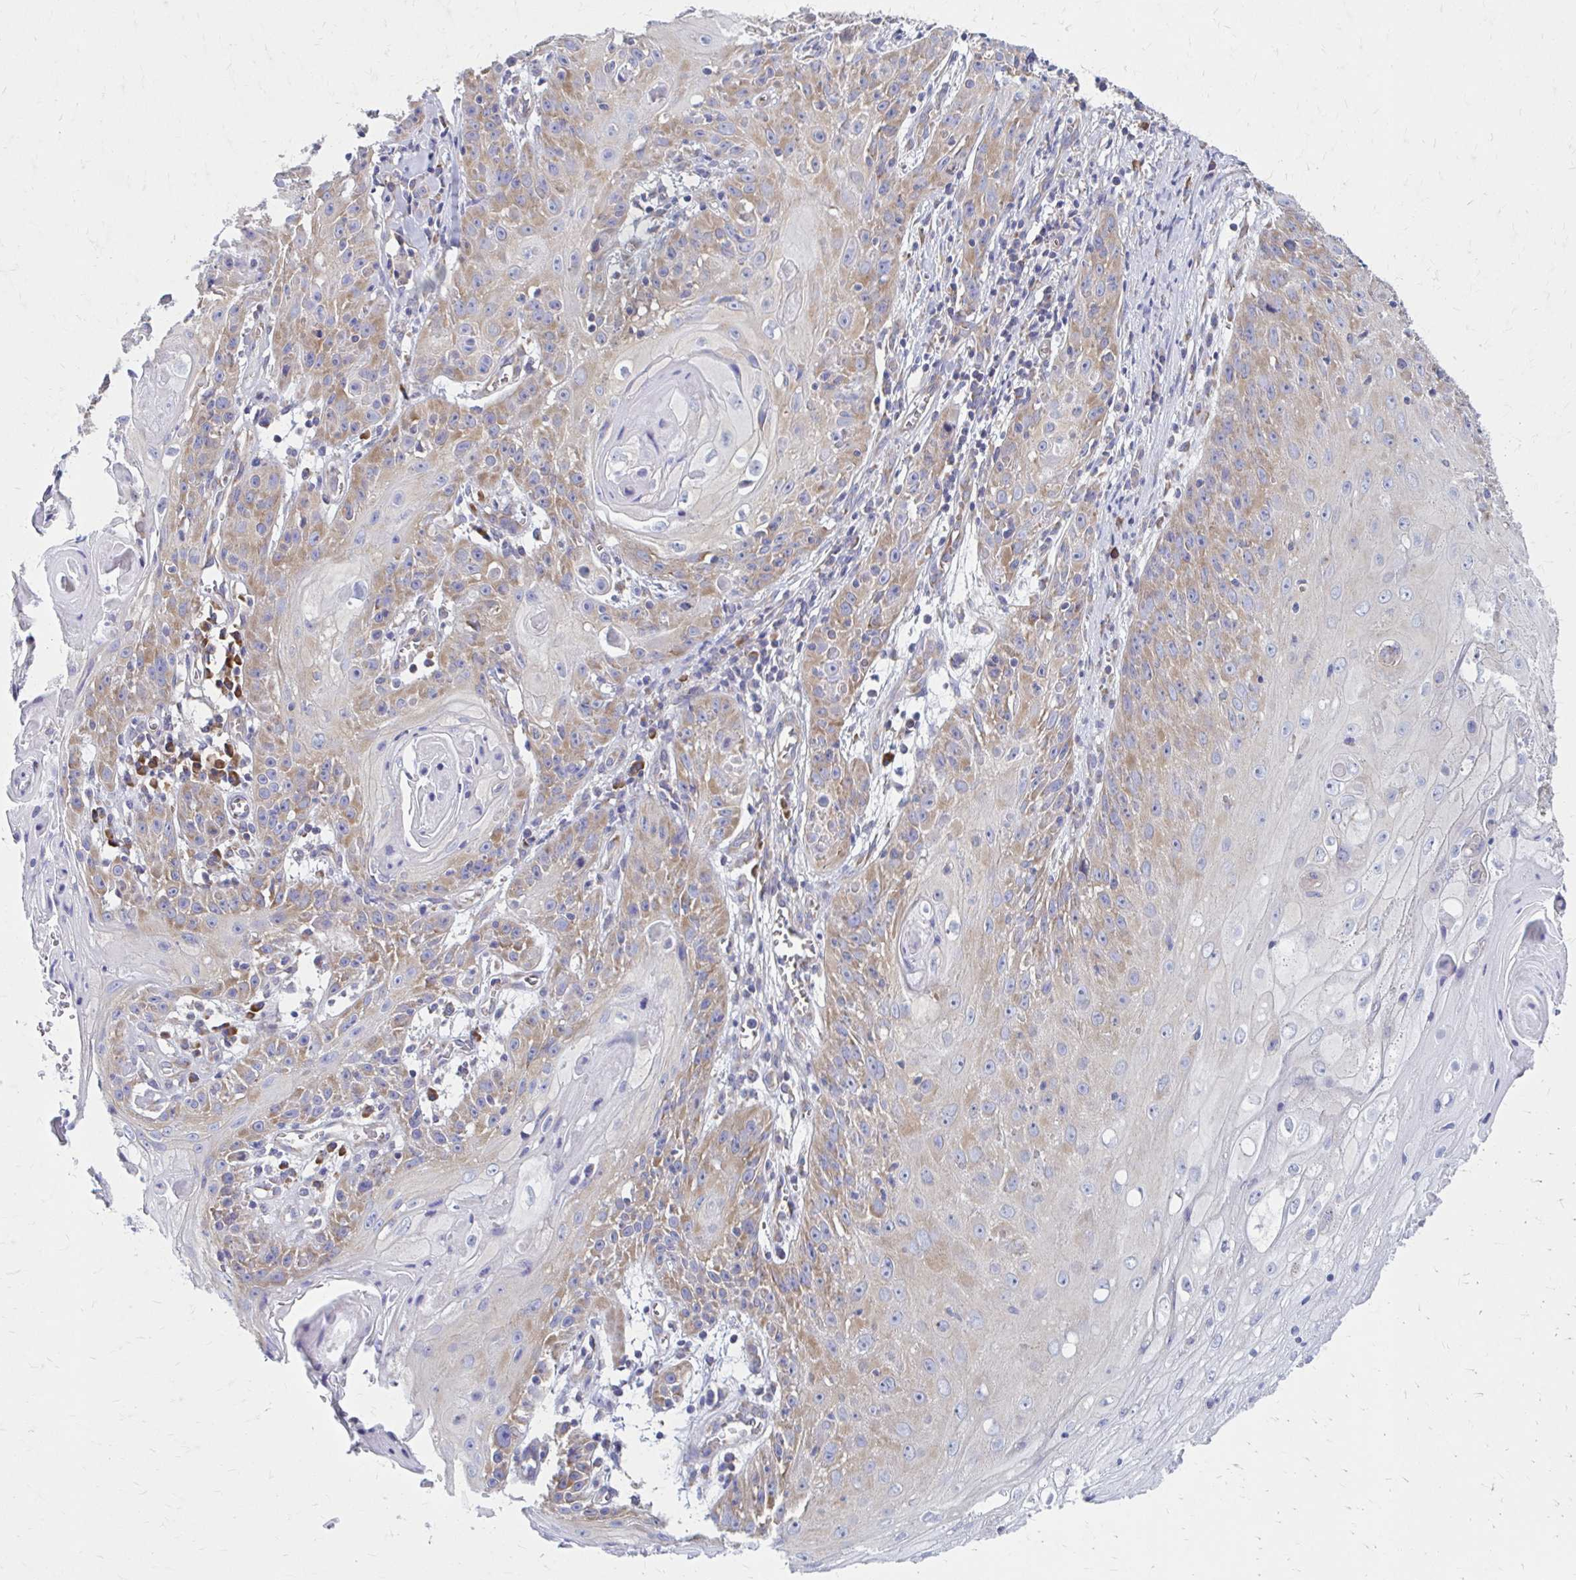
{"staining": {"intensity": "moderate", "quantity": "25%-75%", "location": "cytoplasmic/membranous"}, "tissue": "skin cancer", "cell_type": "Tumor cells", "image_type": "cancer", "snomed": [{"axis": "morphology", "description": "Squamous cell carcinoma, NOS"}, {"axis": "topography", "description": "Skin"}, {"axis": "topography", "description": "Vulva"}], "caption": "A histopathology image of human squamous cell carcinoma (skin) stained for a protein demonstrates moderate cytoplasmic/membranous brown staining in tumor cells.", "gene": "RPL27A", "patient": {"sex": "female", "age": 76}}